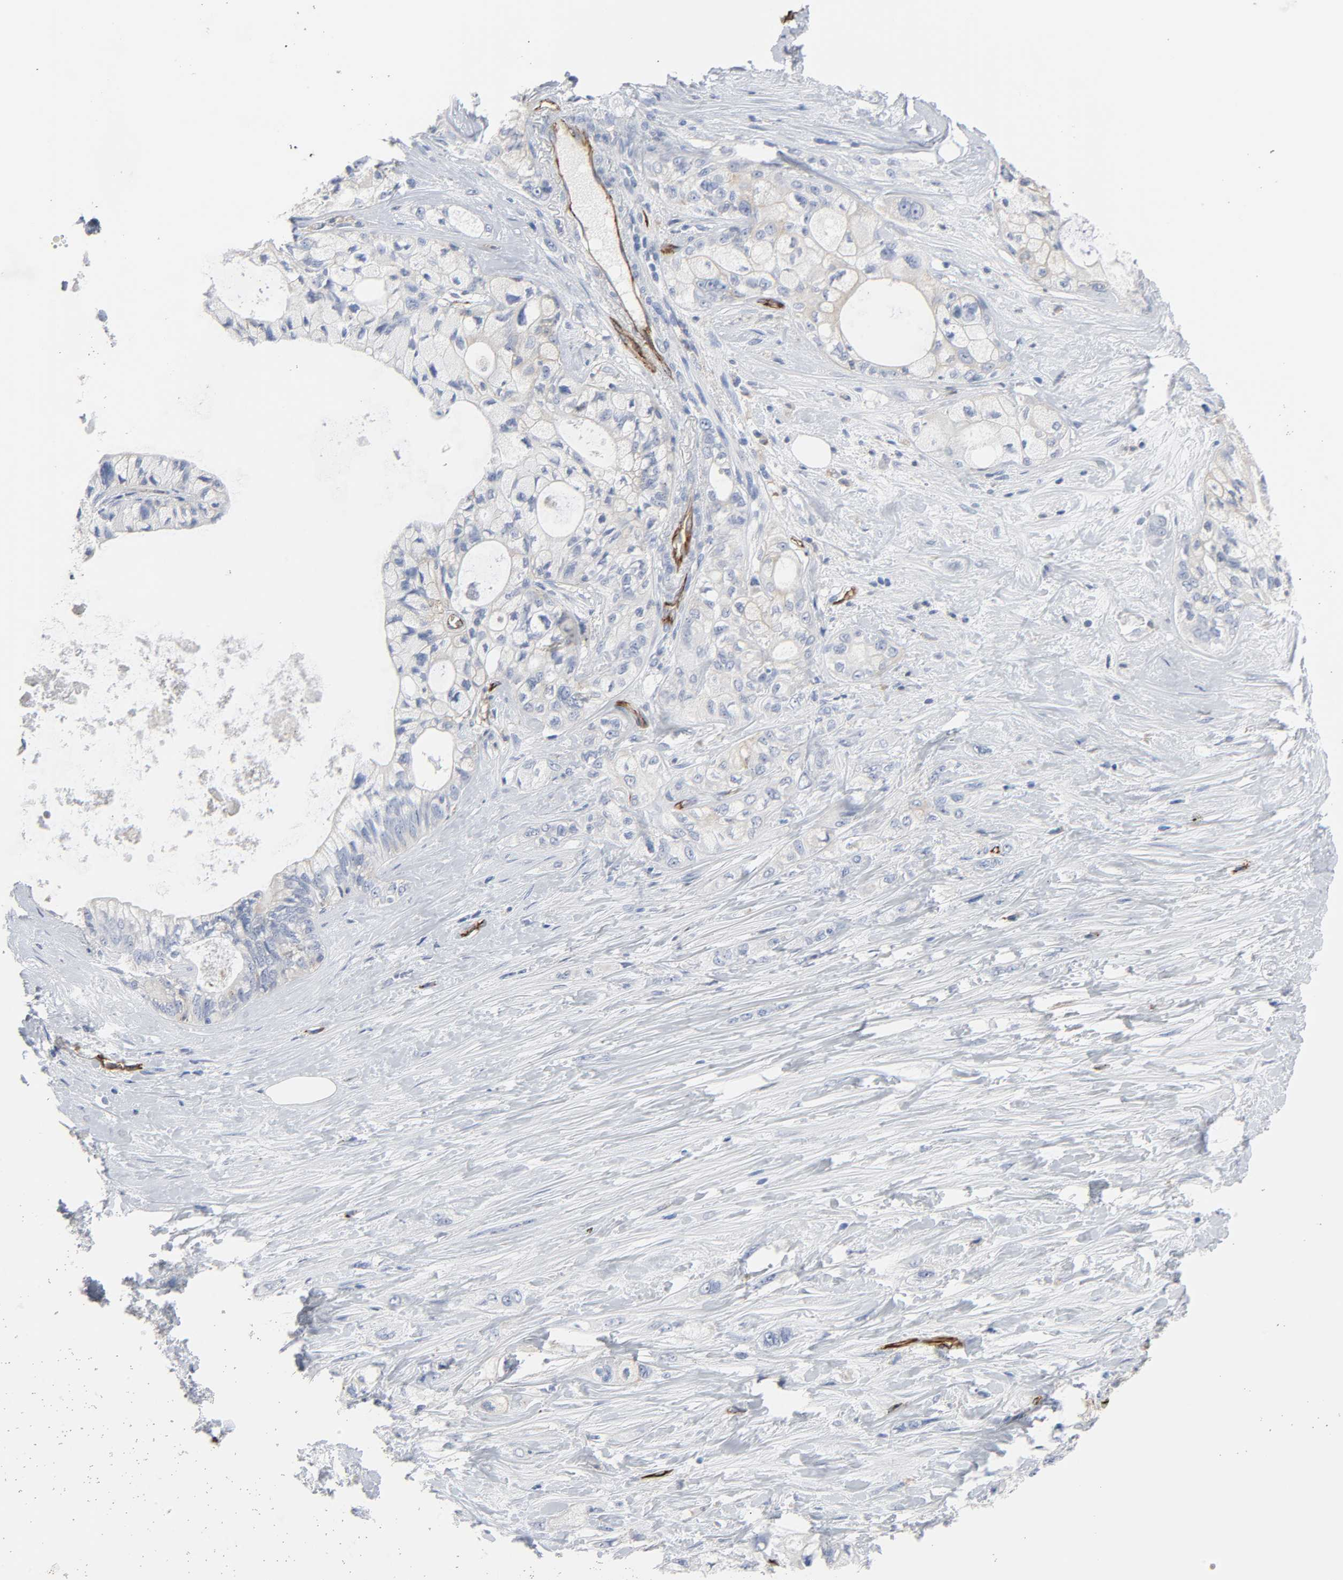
{"staining": {"intensity": "negative", "quantity": "none", "location": "none"}, "tissue": "pancreatic cancer", "cell_type": "Tumor cells", "image_type": "cancer", "snomed": [{"axis": "morphology", "description": "Adenocarcinoma, NOS"}, {"axis": "topography", "description": "Pancreas"}], "caption": "Human pancreatic adenocarcinoma stained for a protein using immunohistochemistry reveals no positivity in tumor cells.", "gene": "PECAM1", "patient": {"sex": "male", "age": 70}}